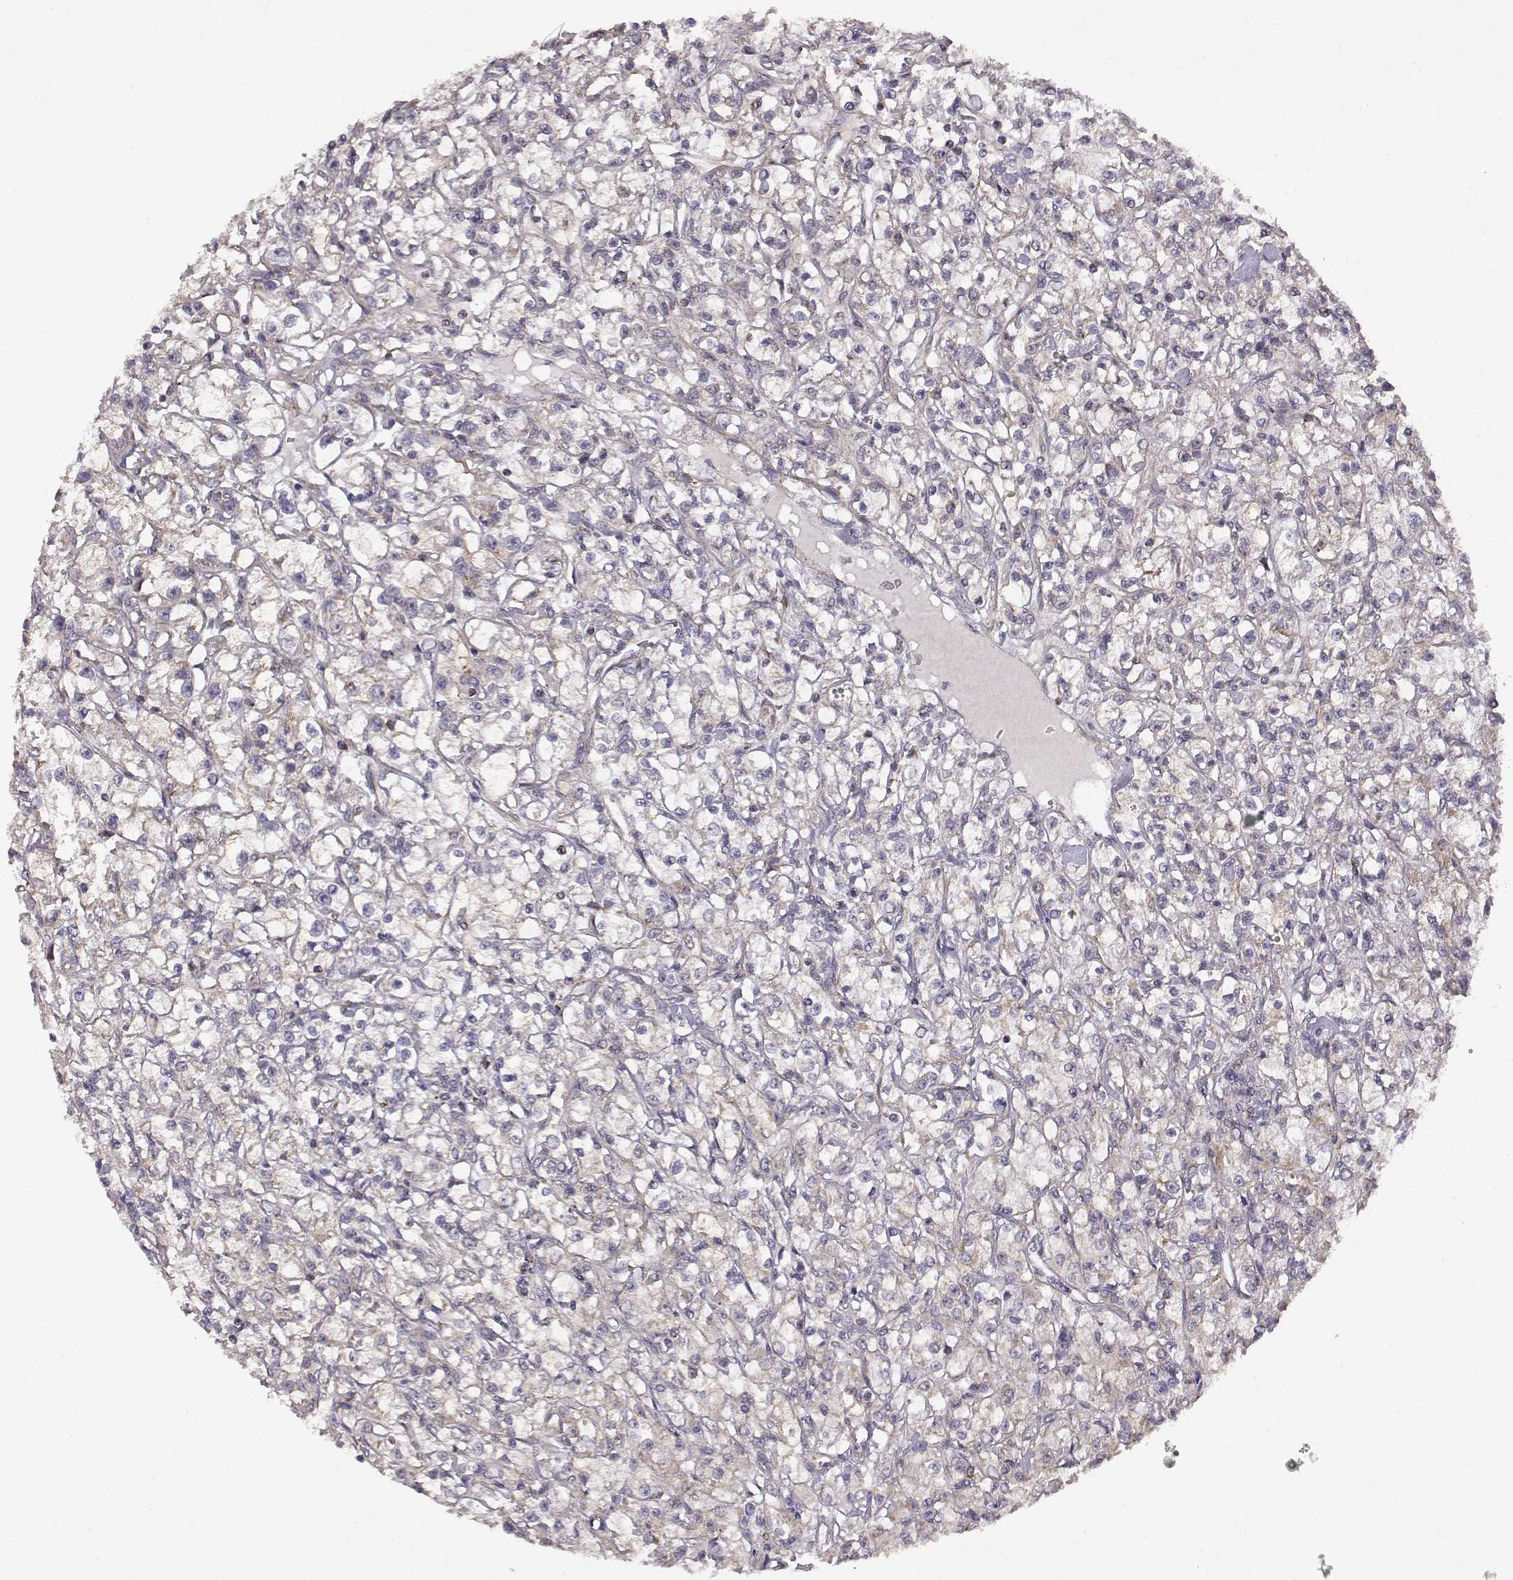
{"staining": {"intensity": "weak", "quantity": "<25%", "location": "cytoplasmic/membranous"}, "tissue": "renal cancer", "cell_type": "Tumor cells", "image_type": "cancer", "snomed": [{"axis": "morphology", "description": "Adenocarcinoma, NOS"}, {"axis": "topography", "description": "Kidney"}], "caption": "Micrograph shows no protein expression in tumor cells of renal cancer tissue. Brightfield microscopy of immunohistochemistry (IHC) stained with DAB (3,3'-diaminobenzidine) (brown) and hematoxylin (blue), captured at high magnification.", "gene": "DDC", "patient": {"sex": "female", "age": 59}}